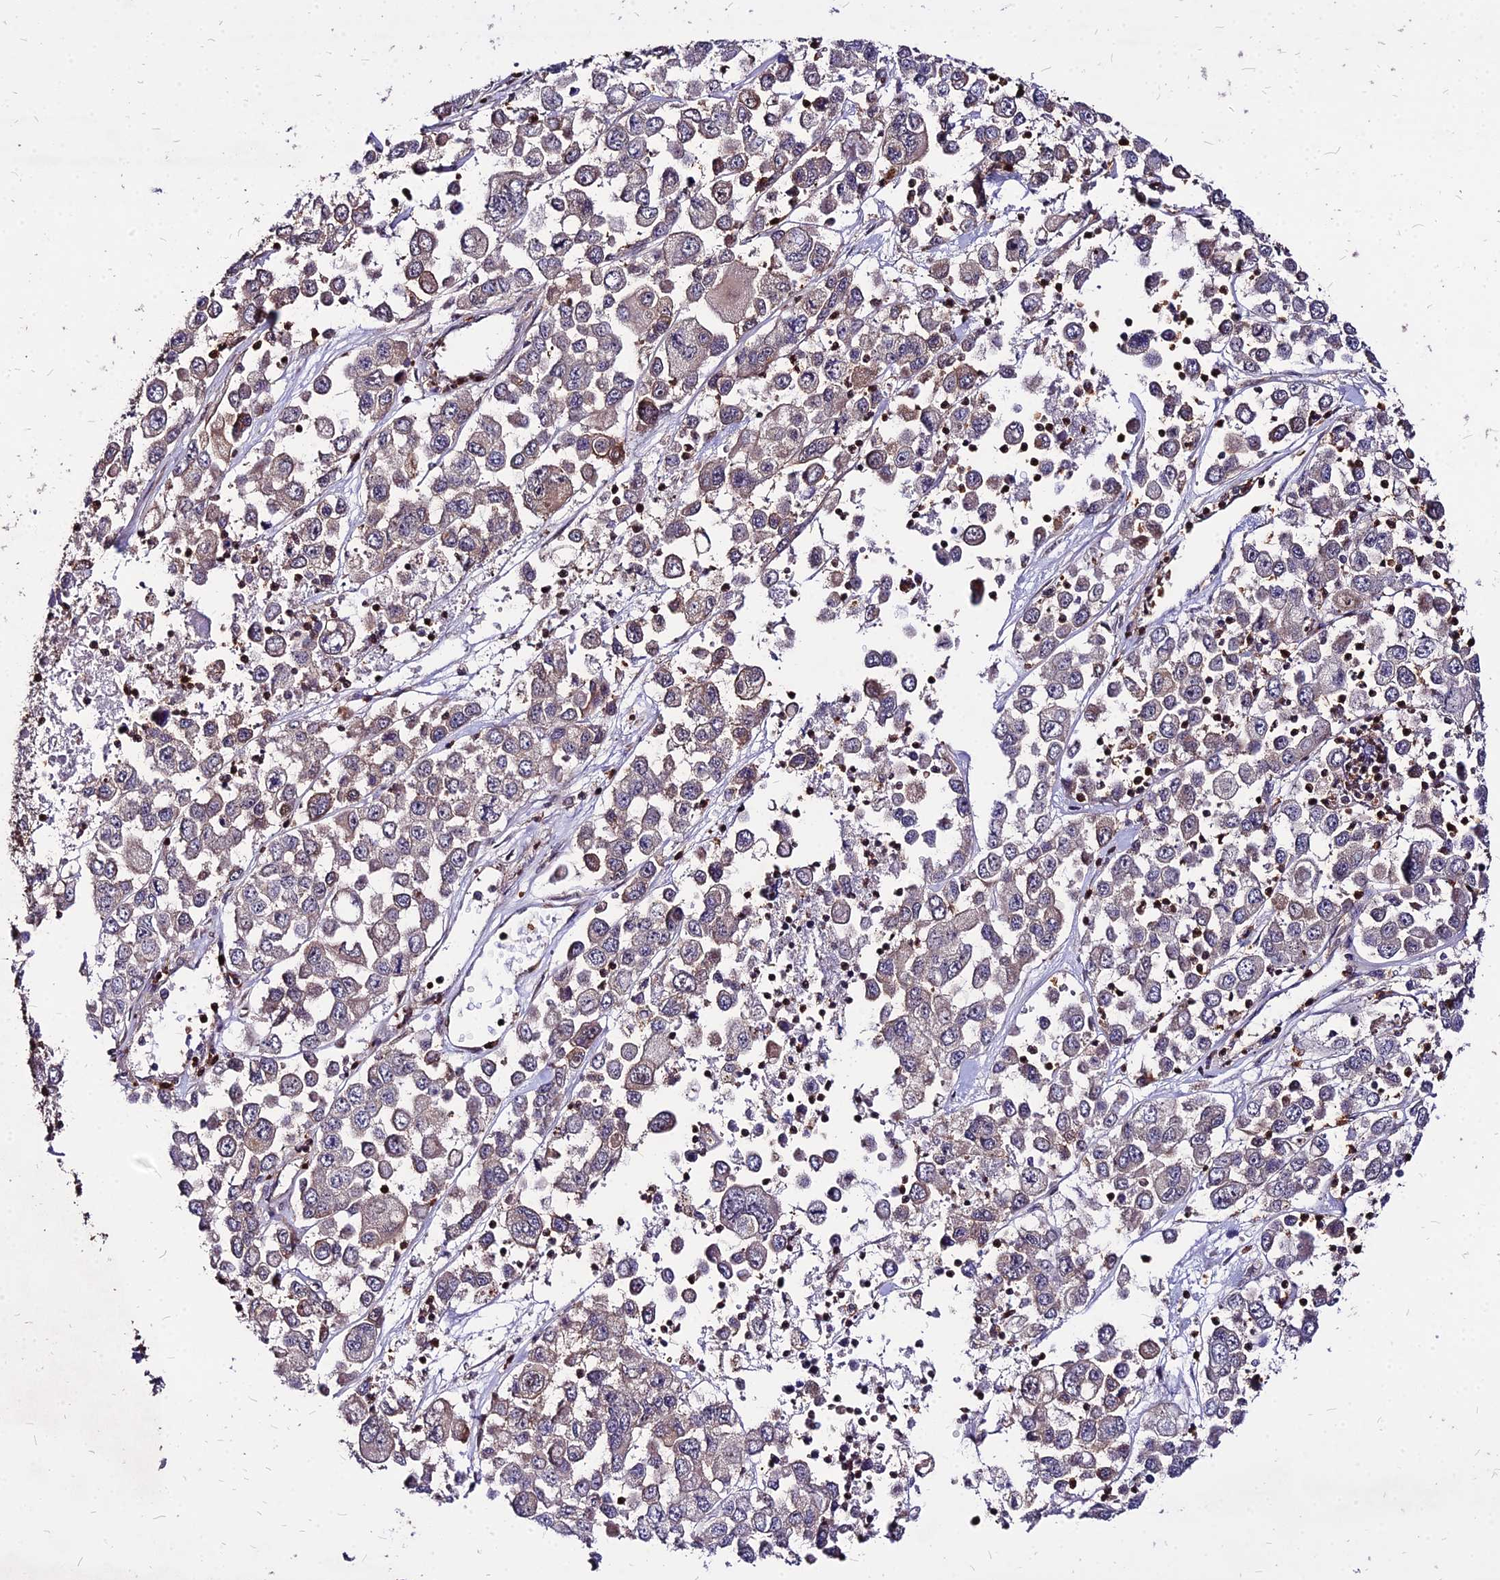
{"staining": {"intensity": "weak", "quantity": "<25%", "location": "cytoplasmic/membranous"}, "tissue": "melanoma", "cell_type": "Tumor cells", "image_type": "cancer", "snomed": [{"axis": "morphology", "description": "Malignant melanoma, Metastatic site"}, {"axis": "topography", "description": "Lymph node"}], "caption": "An image of malignant melanoma (metastatic site) stained for a protein reveals no brown staining in tumor cells.", "gene": "APBA3", "patient": {"sex": "female", "age": 54}}